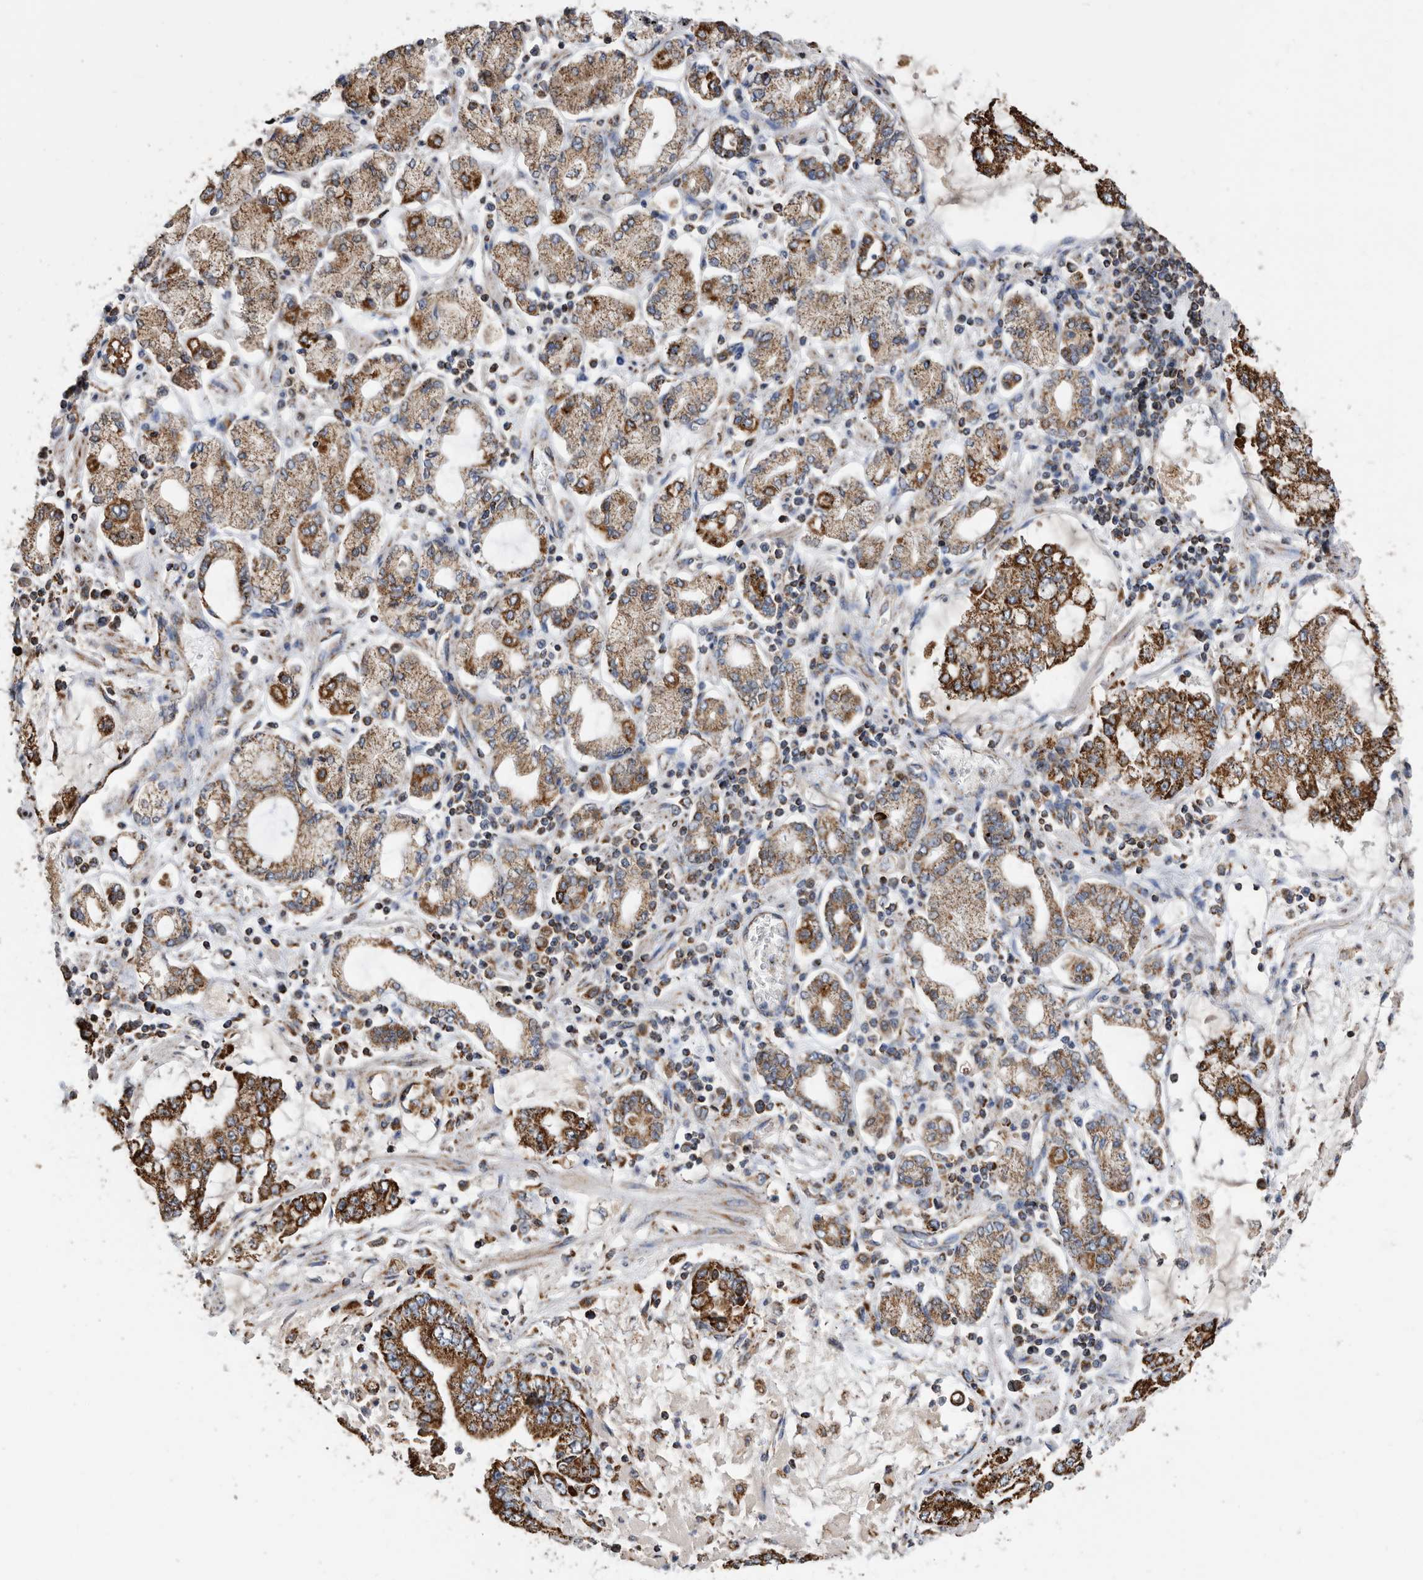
{"staining": {"intensity": "strong", "quantity": "25%-75%", "location": "cytoplasmic/membranous"}, "tissue": "stomach cancer", "cell_type": "Tumor cells", "image_type": "cancer", "snomed": [{"axis": "morphology", "description": "Adenocarcinoma, NOS"}, {"axis": "topography", "description": "Stomach"}], "caption": "There is high levels of strong cytoplasmic/membranous expression in tumor cells of adenocarcinoma (stomach), as demonstrated by immunohistochemical staining (brown color).", "gene": "WFDC1", "patient": {"sex": "male", "age": 76}}